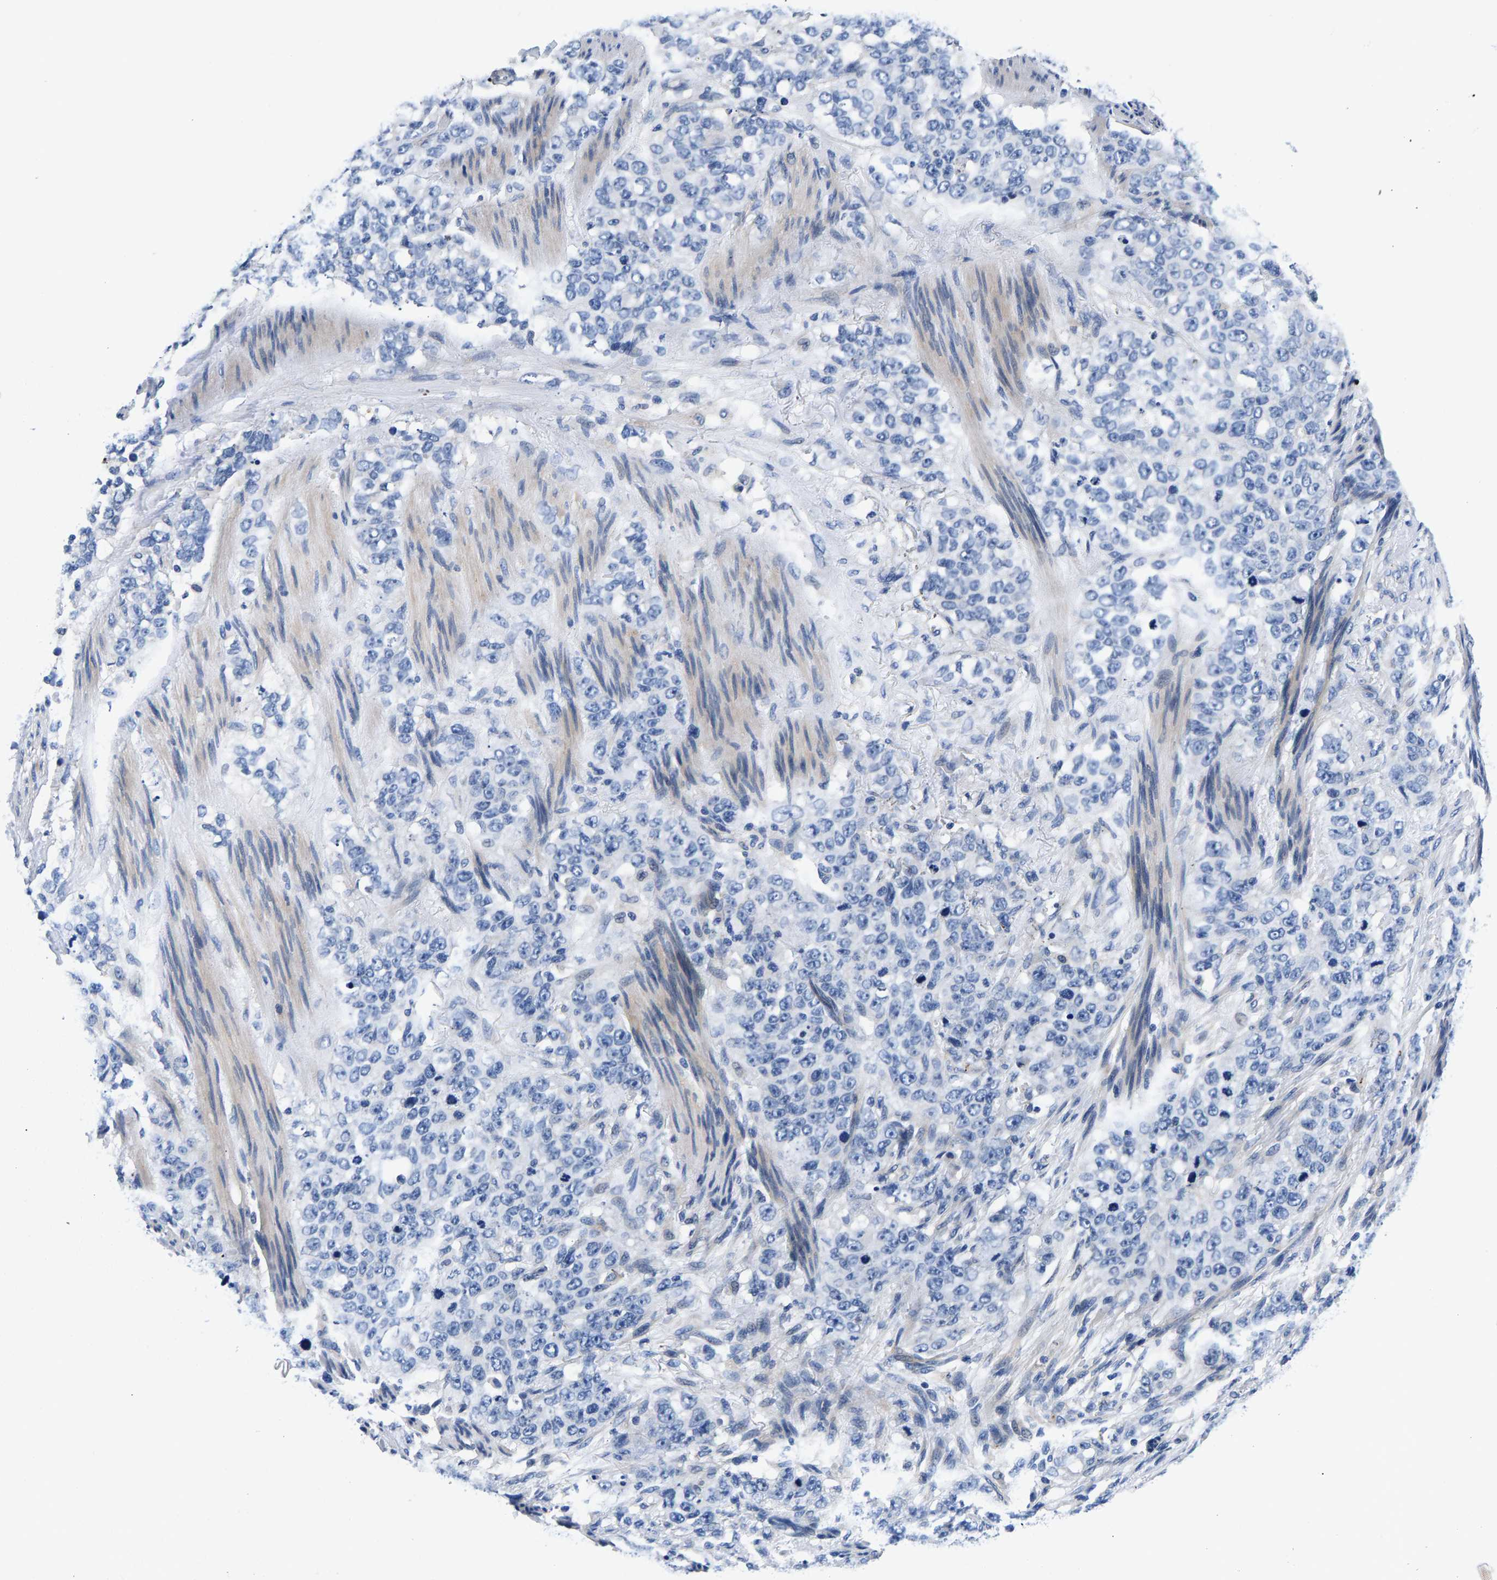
{"staining": {"intensity": "negative", "quantity": "none", "location": "none"}, "tissue": "stomach cancer", "cell_type": "Tumor cells", "image_type": "cancer", "snomed": [{"axis": "morphology", "description": "Adenocarcinoma, NOS"}, {"axis": "topography", "description": "Stomach"}], "caption": "Photomicrograph shows no protein expression in tumor cells of stomach cancer tissue.", "gene": "P2RY4", "patient": {"sex": "male", "age": 48}}